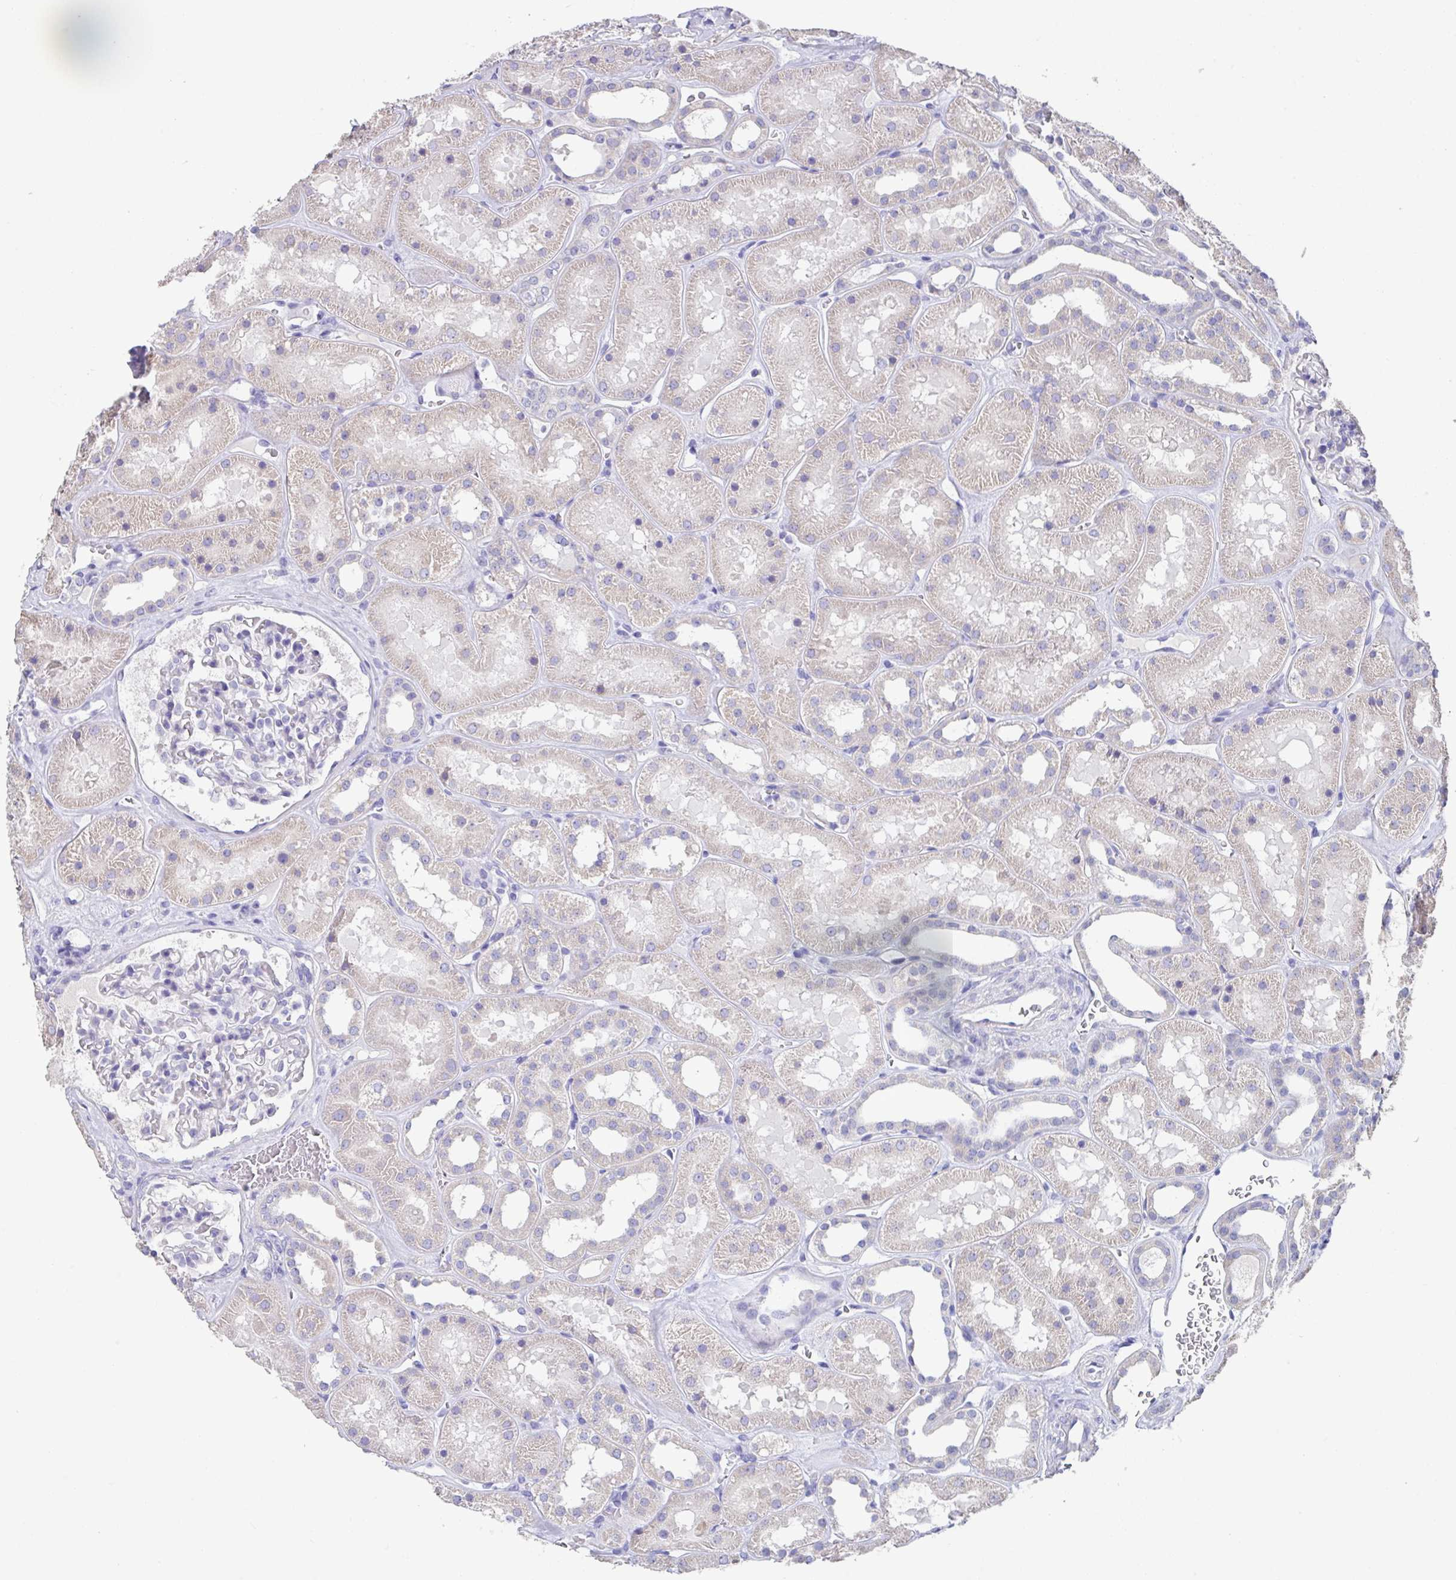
{"staining": {"intensity": "negative", "quantity": "none", "location": "none"}, "tissue": "kidney", "cell_type": "Cells in glomeruli", "image_type": "normal", "snomed": [{"axis": "morphology", "description": "Normal tissue, NOS"}, {"axis": "topography", "description": "Kidney"}], "caption": "IHC of benign kidney shows no expression in cells in glomeruli.", "gene": "SLC44A4", "patient": {"sex": "female", "age": 41}}